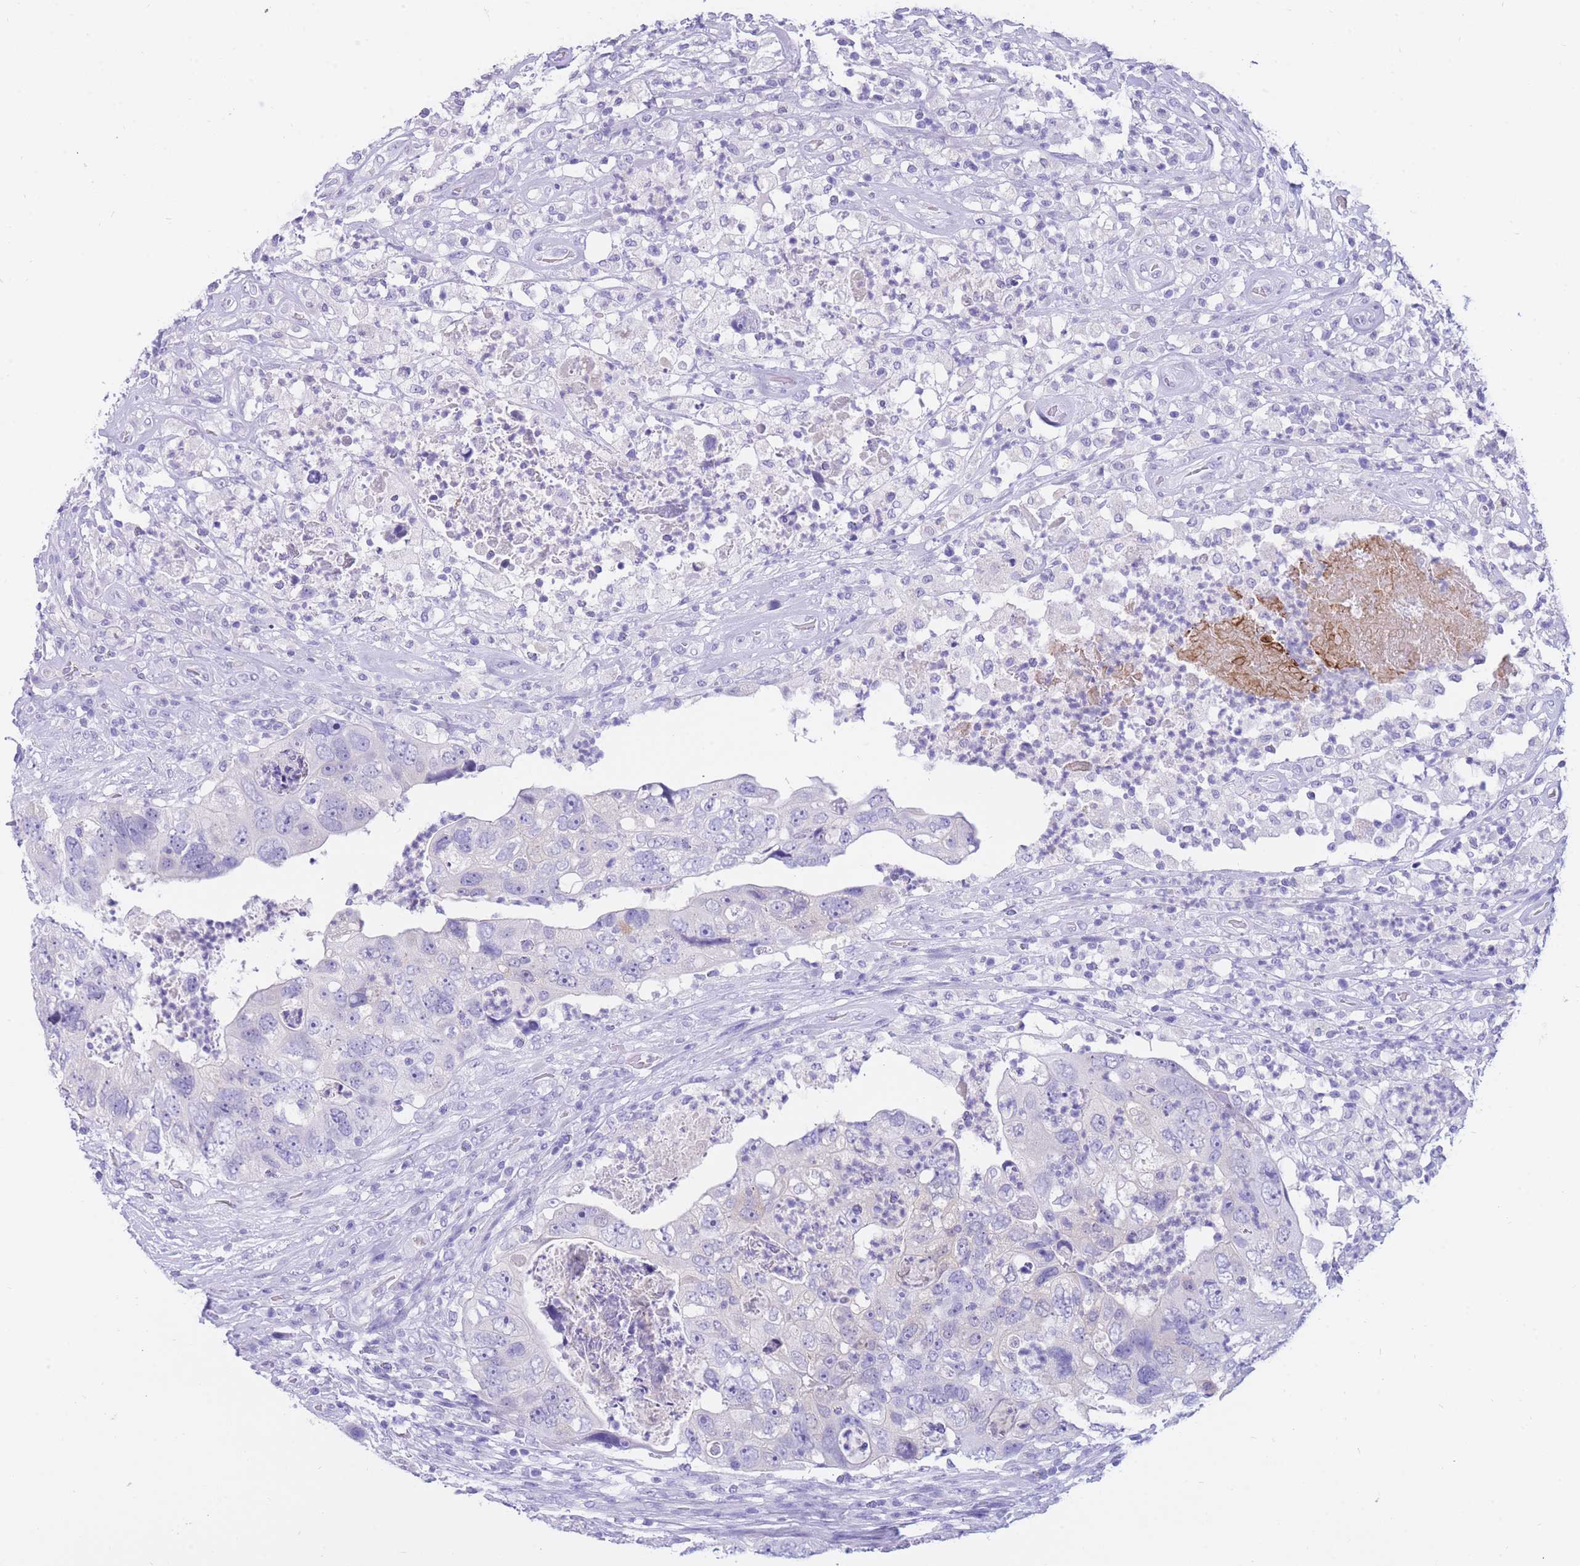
{"staining": {"intensity": "negative", "quantity": "none", "location": "none"}, "tissue": "colorectal cancer", "cell_type": "Tumor cells", "image_type": "cancer", "snomed": [{"axis": "morphology", "description": "Adenocarcinoma, NOS"}, {"axis": "topography", "description": "Rectum"}], "caption": "An immunohistochemistry micrograph of colorectal adenocarcinoma is shown. There is no staining in tumor cells of colorectal adenocarcinoma.", "gene": "SULT1A1", "patient": {"sex": "male", "age": 59}}